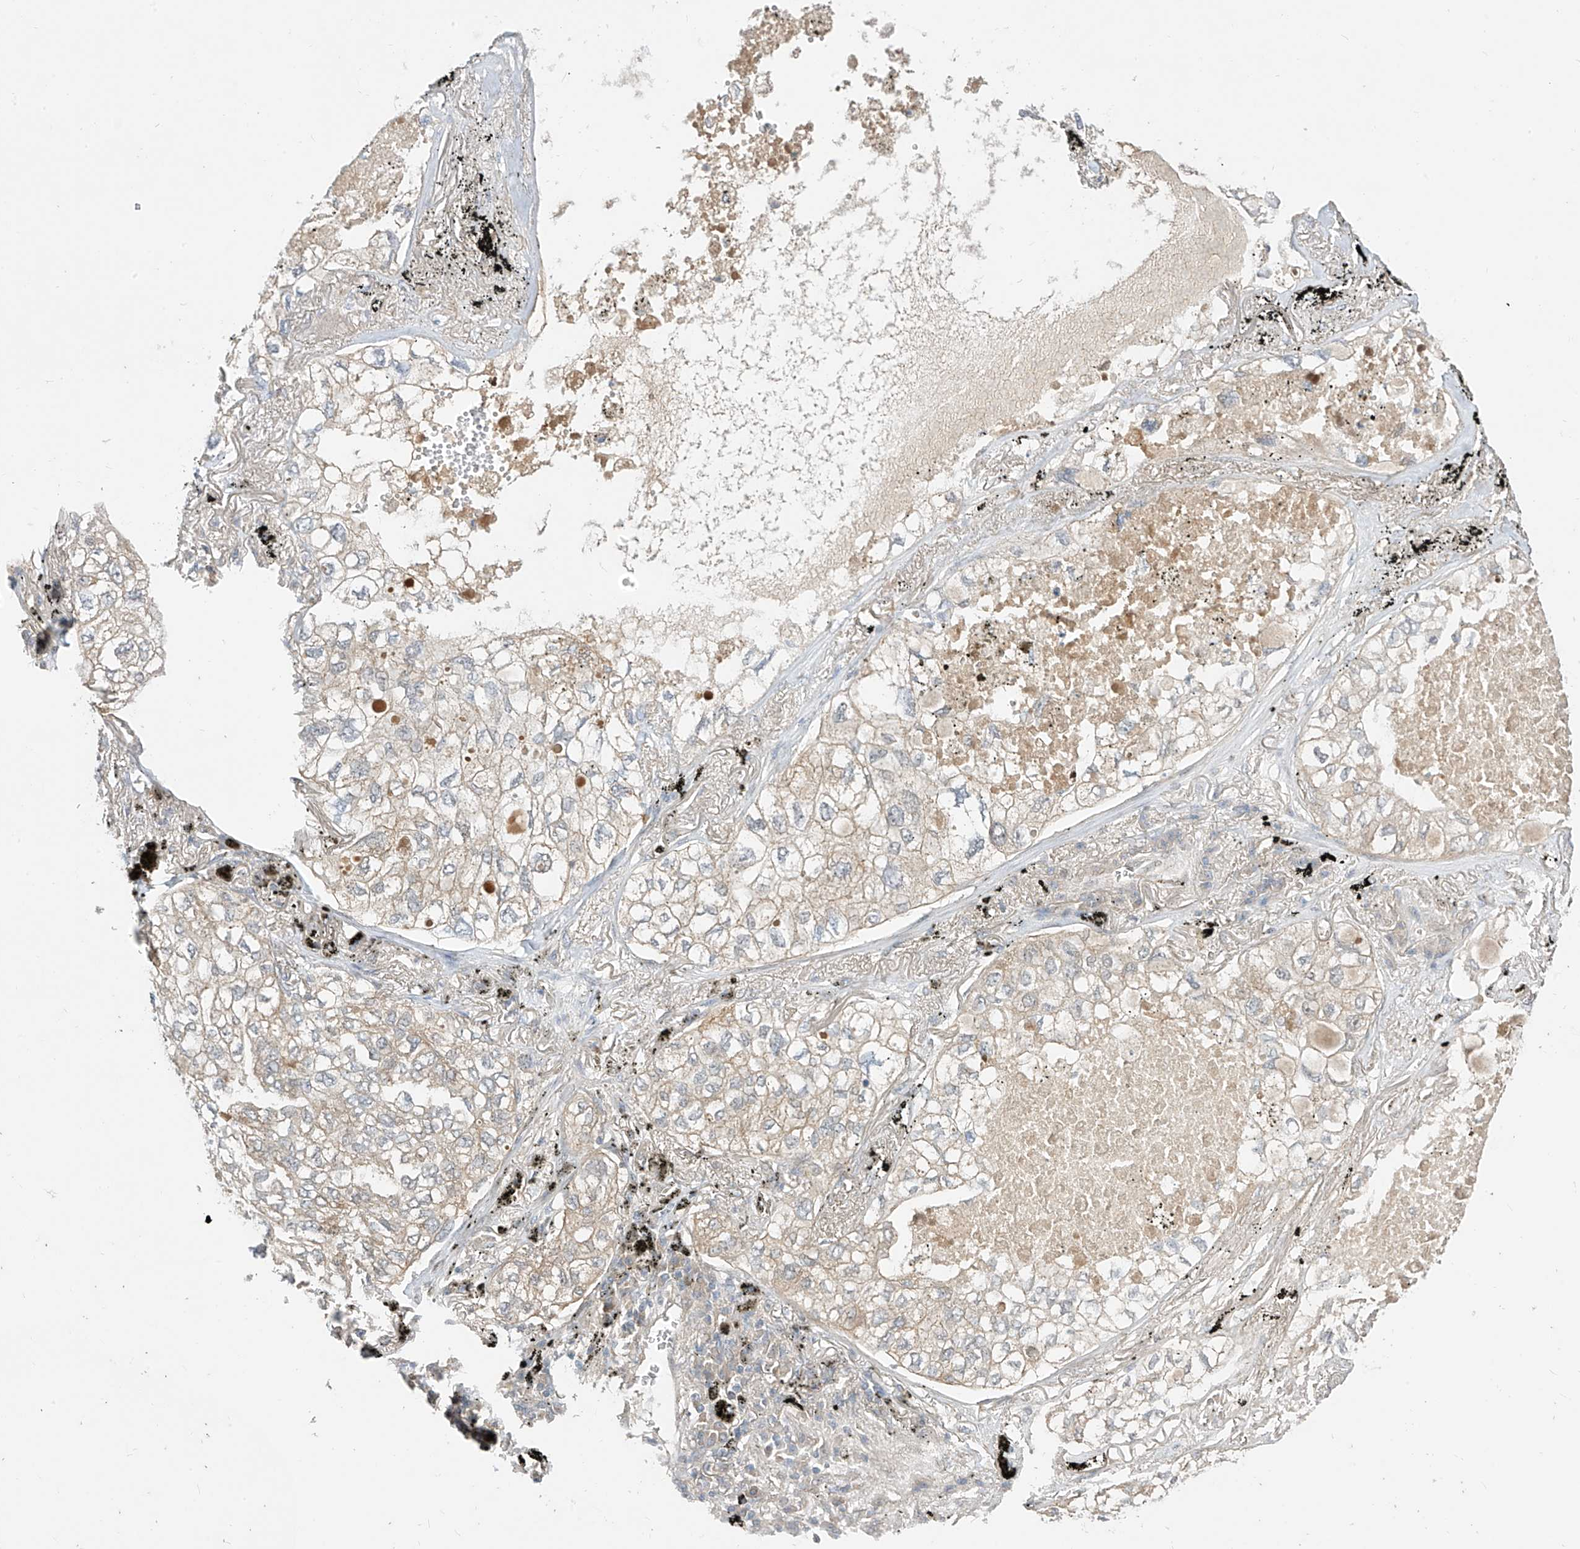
{"staining": {"intensity": "negative", "quantity": "none", "location": "none"}, "tissue": "lung cancer", "cell_type": "Tumor cells", "image_type": "cancer", "snomed": [{"axis": "morphology", "description": "Adenocarcinoma, NOS"}, {"axis": "topography", "description": "Lung"}], "caption": "Micrograph shows no protein positivity in tumor cells of lung cancer (adenocarcinoma) tissue.", "gene": "MRTFA", "patient": {"sex": "male", "age": 65}}